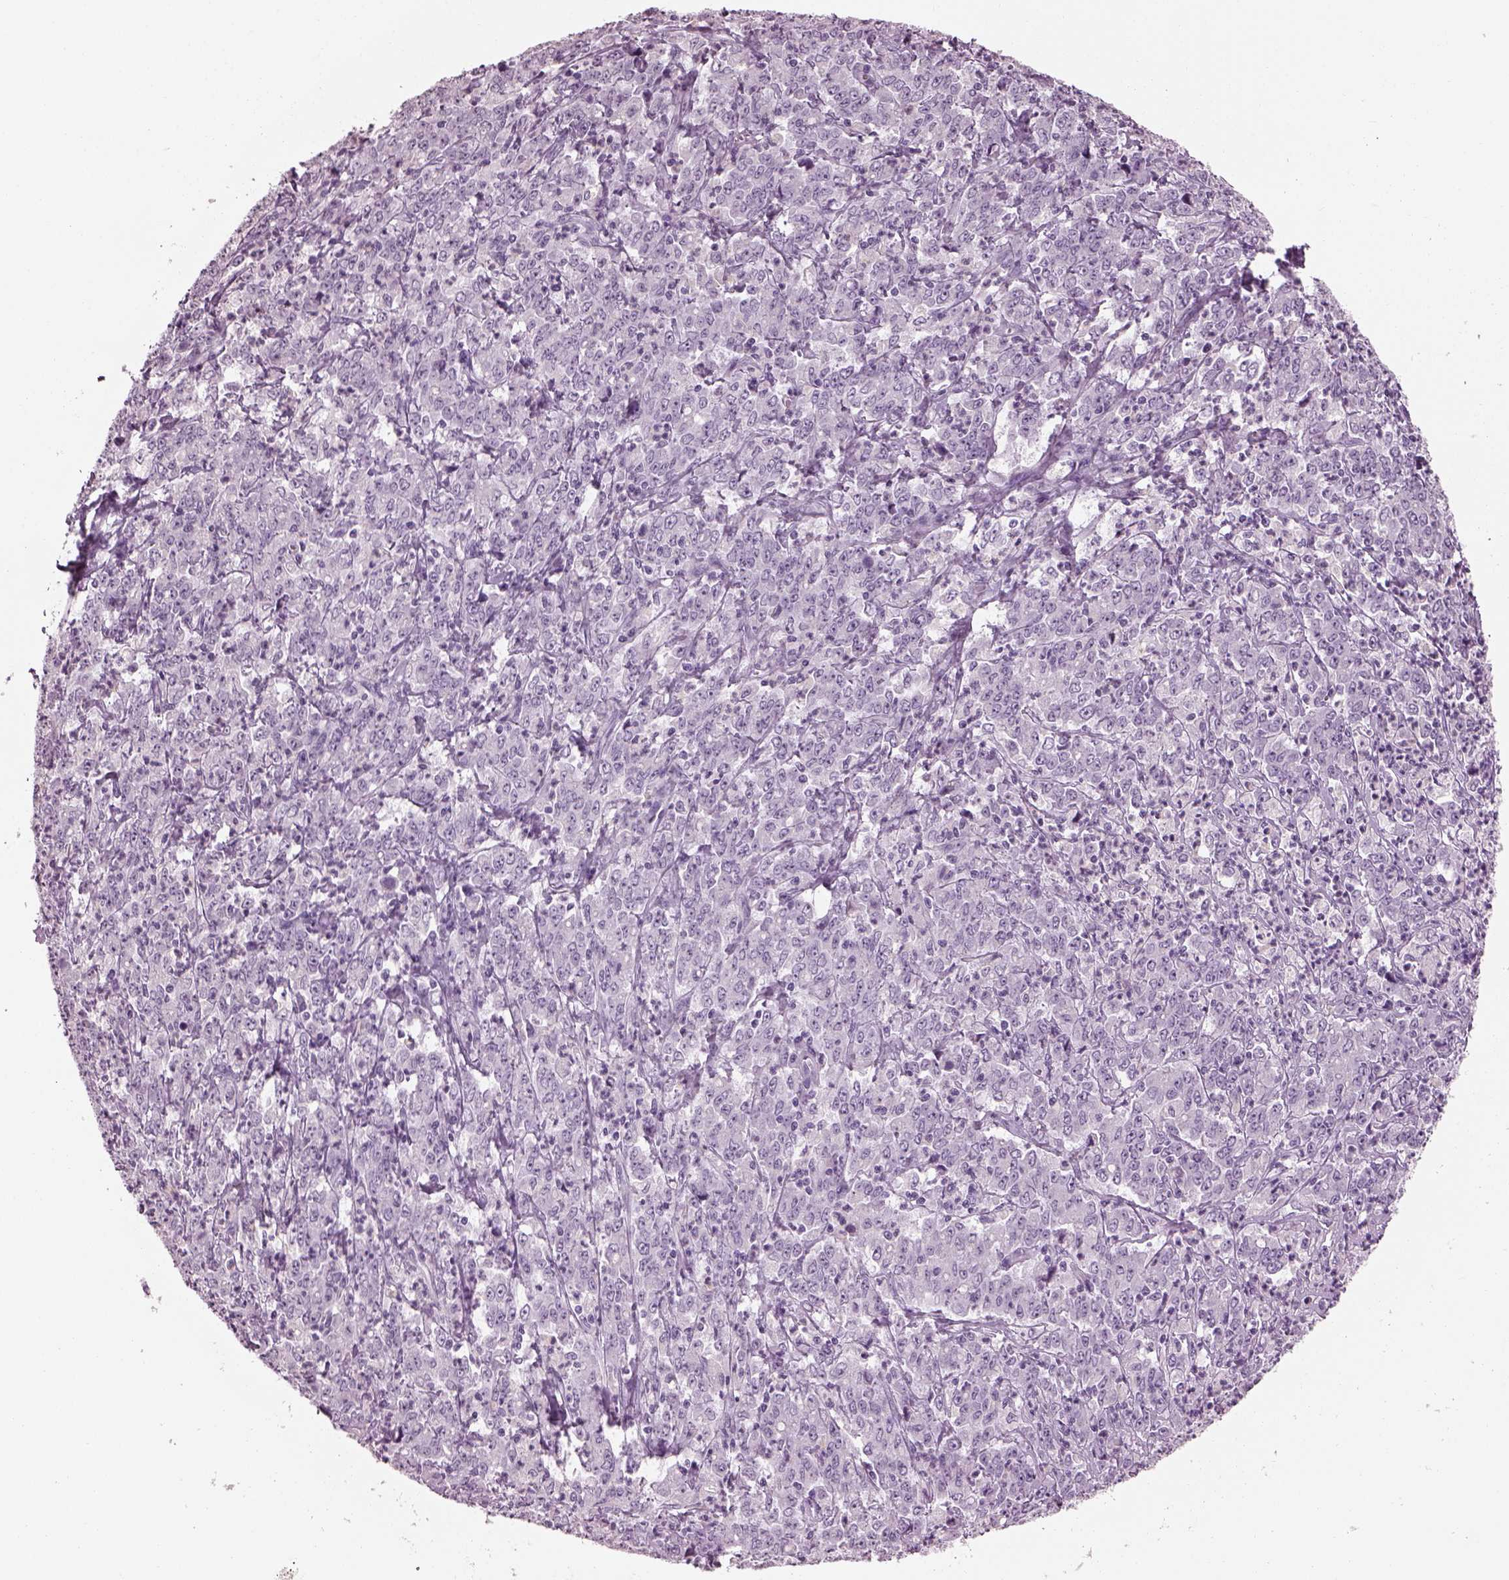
{"staining": {"intensity": "negative", "quantity": "none", "location": "none"}, "tissue": "stomach cancer", "cell_type": "Tumor cells", "image_type": "cancer", "snomed": [{"axis": "morphology", "description": "Adenocarcinoma, NOS"}, {"axis": "topography", "description": "Stomach, lower"}], "caption": "An image of stomach adenocarcinoma stained for a protein exhibits no brown staining in tumor cells.", "gene": "ADGRG2", "patient": {"sex": "female", "age": 71}}